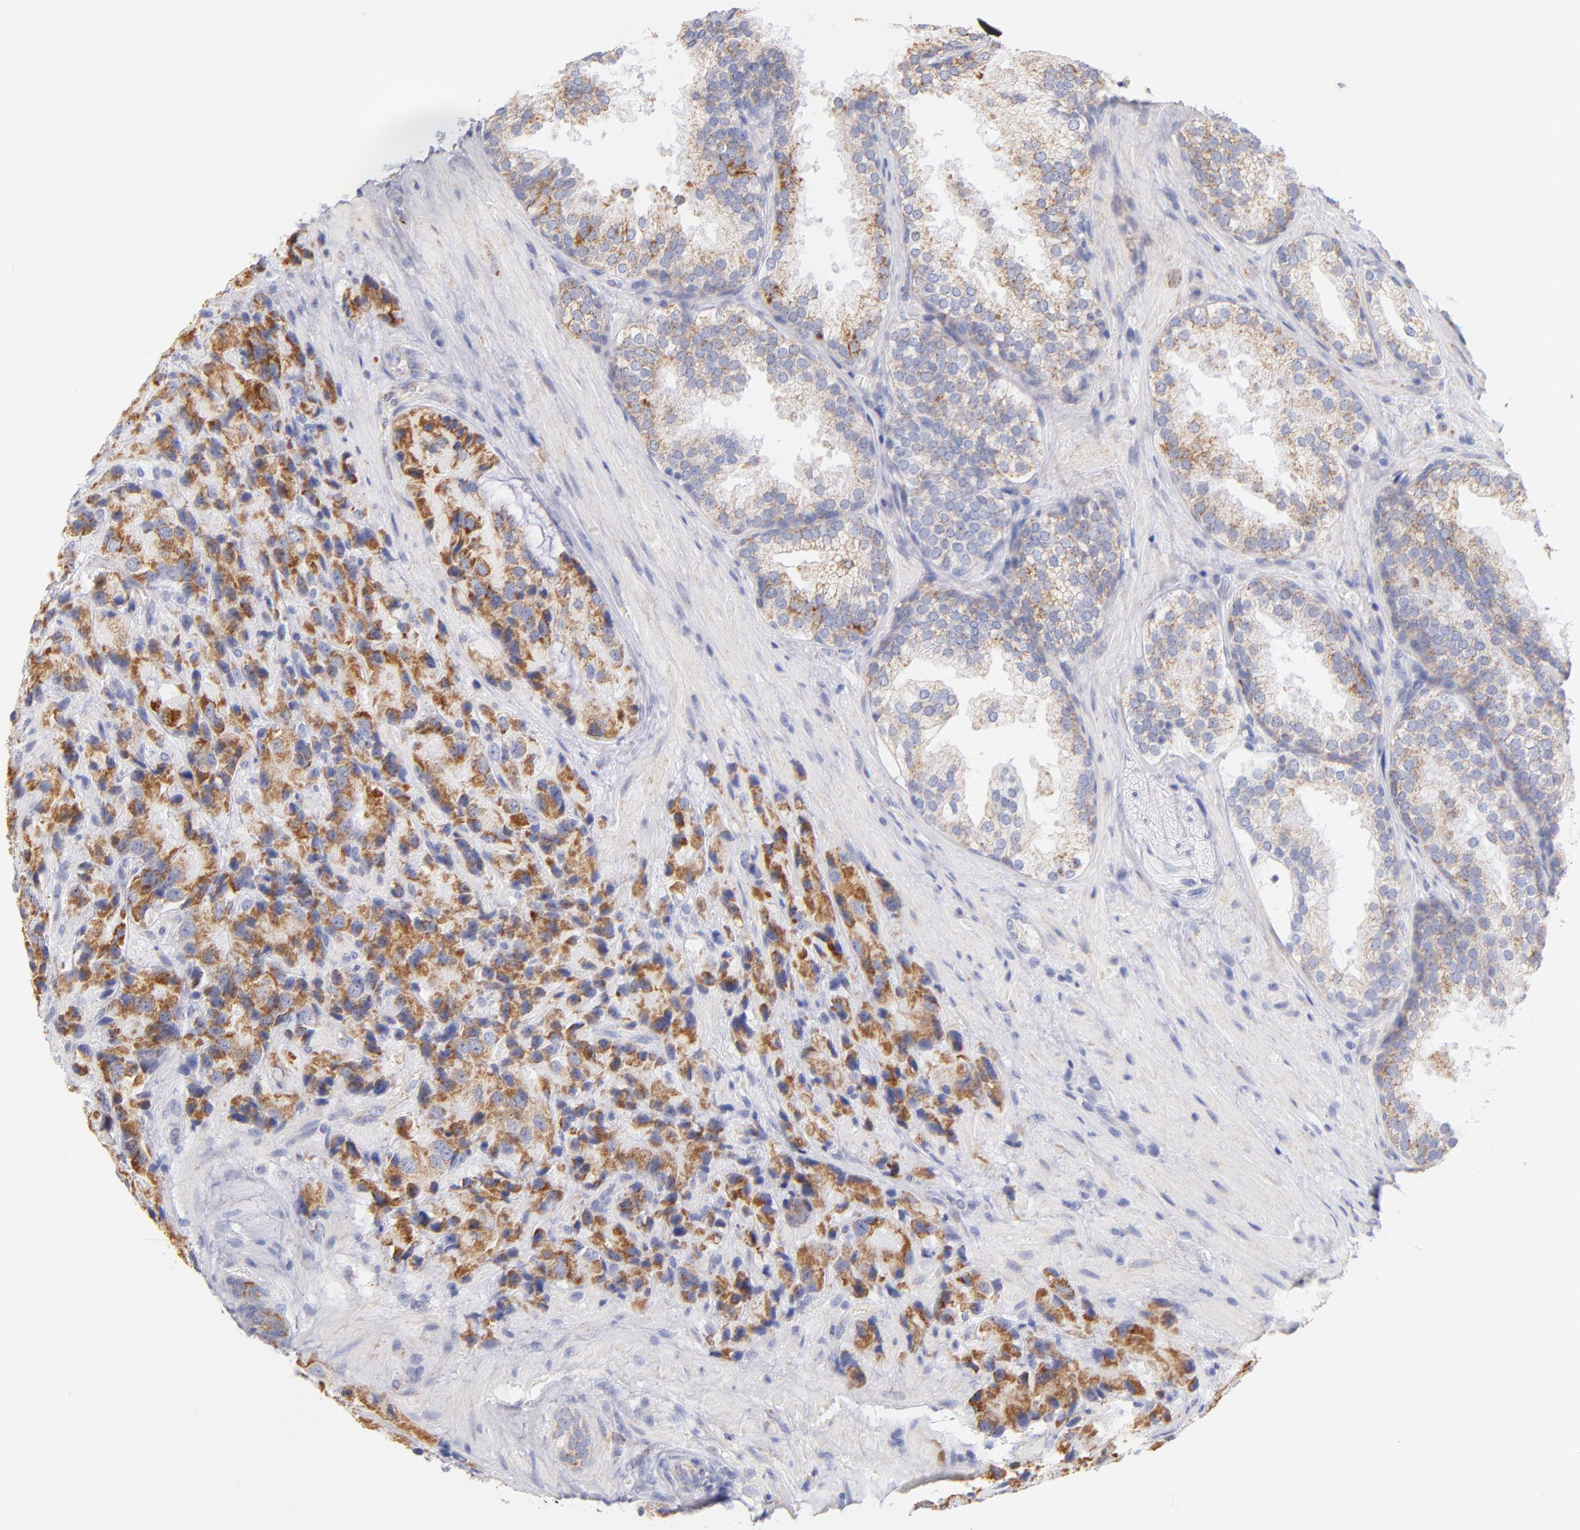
{"staining": {"intensity": "moderate", "quantity": ">75%", "location": "cytoplasmic/membranous"}, "tissue": "prostate cancer", "cell_type": "Tumor cells", "image_type": "cancer", "snomed": [{"axis": "morphology", "description": "Adenocarcinoma, High grade"}, {"axis": "topography", "description": "Prostate"}], "caption": "A histopathology image of human high-grade adenocarcinoma (prostate) stained for a protein demonstrates moderate cytoplasmic/membranous brown staining in tumor cells.", "gene": "AIFM1", "patient": {"sex": "male", "age": 70}}